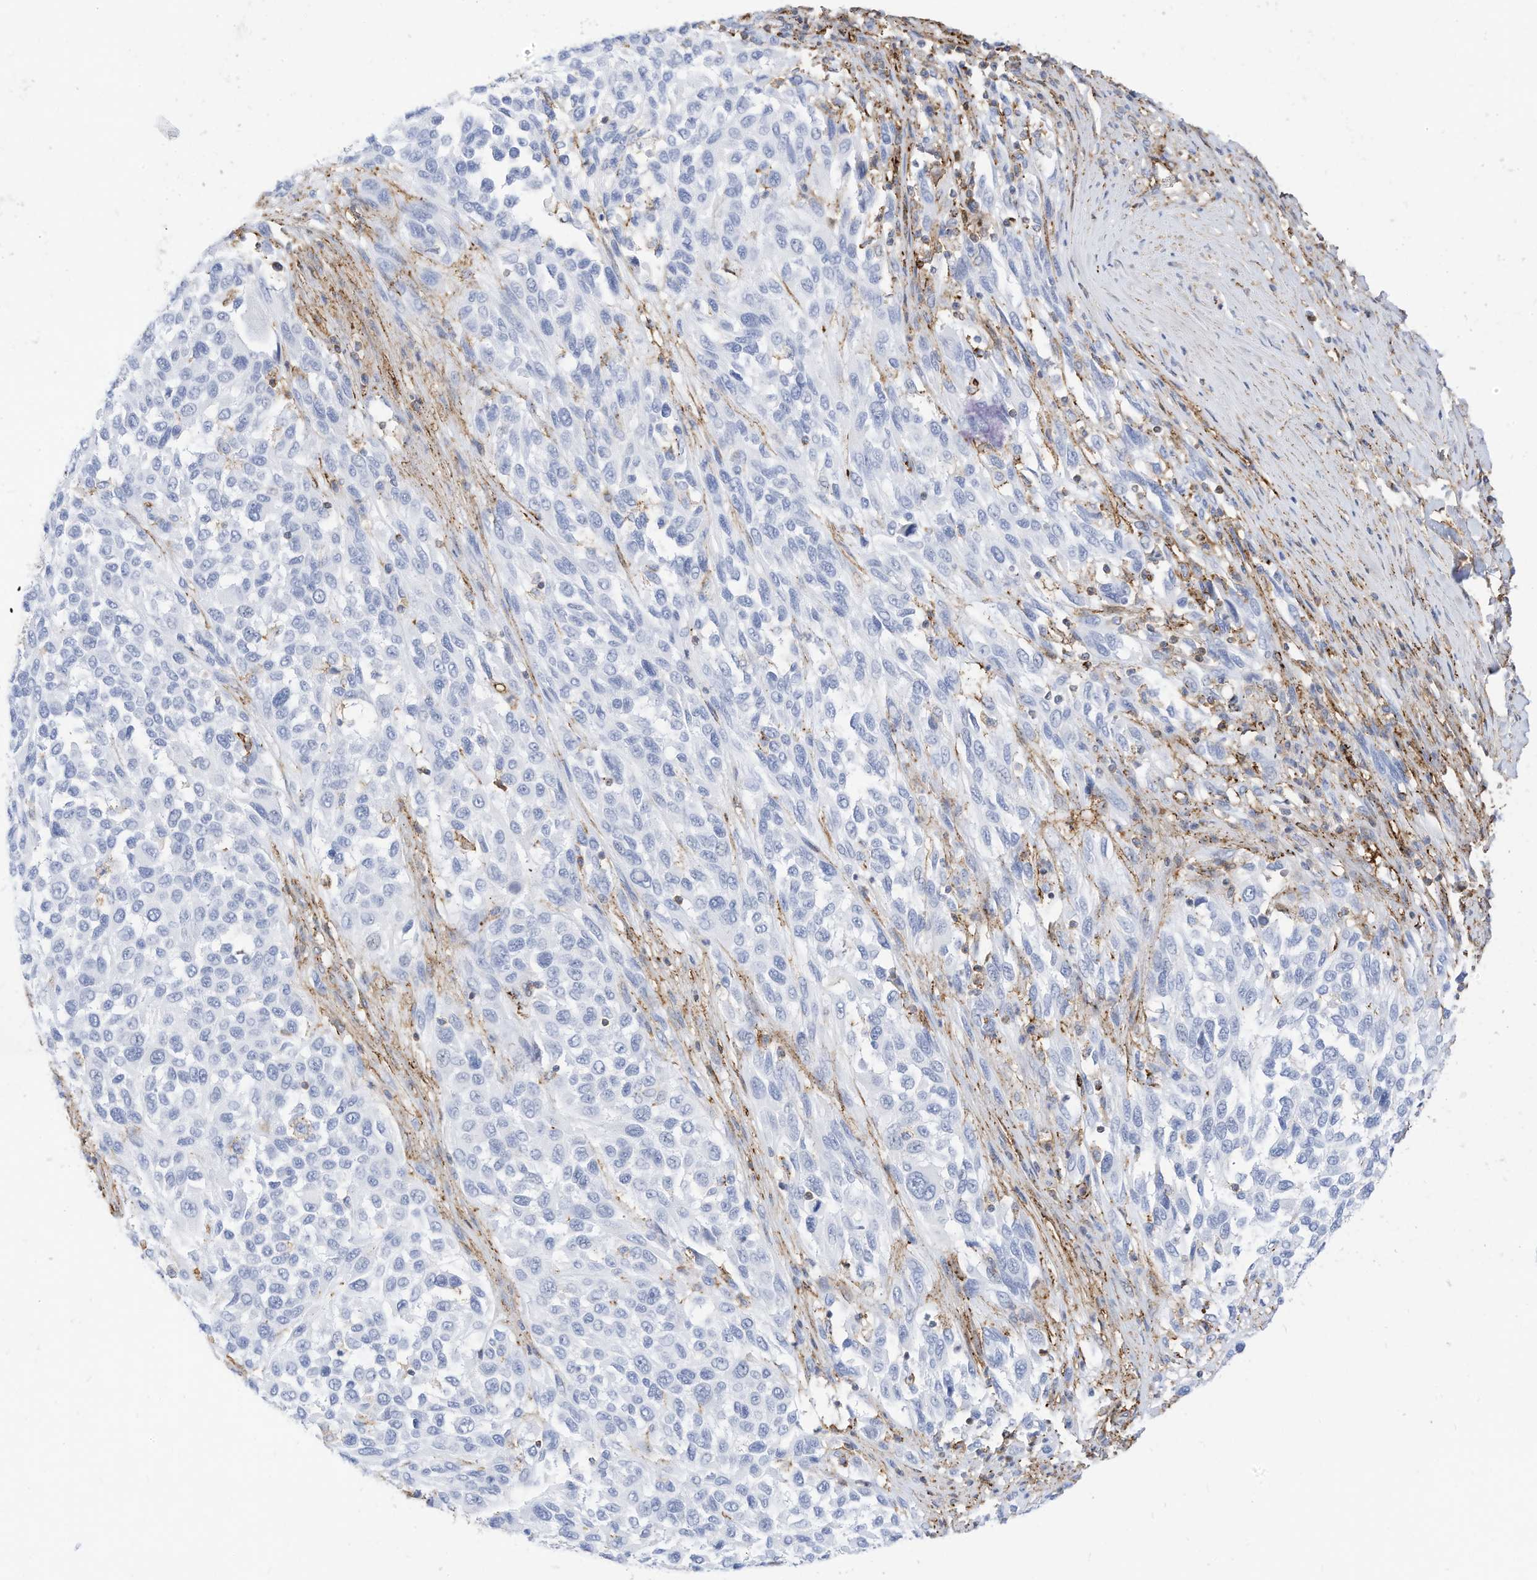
{"staining": {"intensity": "negative", "quantity": "none", "location": "none"}, "tissue": "melanoma", "cell_type": "Tumor cells", "image_type": "cancer", "snomed": [{"axis": "morphology", "description": "Malignant melanoma, Metastatic site"}, {"axis": "topography", "description": "Lymph node"}], "caption": "Immunohistochemistry of human malignant melanoma (metastatic site) displays no expression in tumor cells.", "gene": "TXNDC9", "patient": {"sex": "male", "age": 61}}